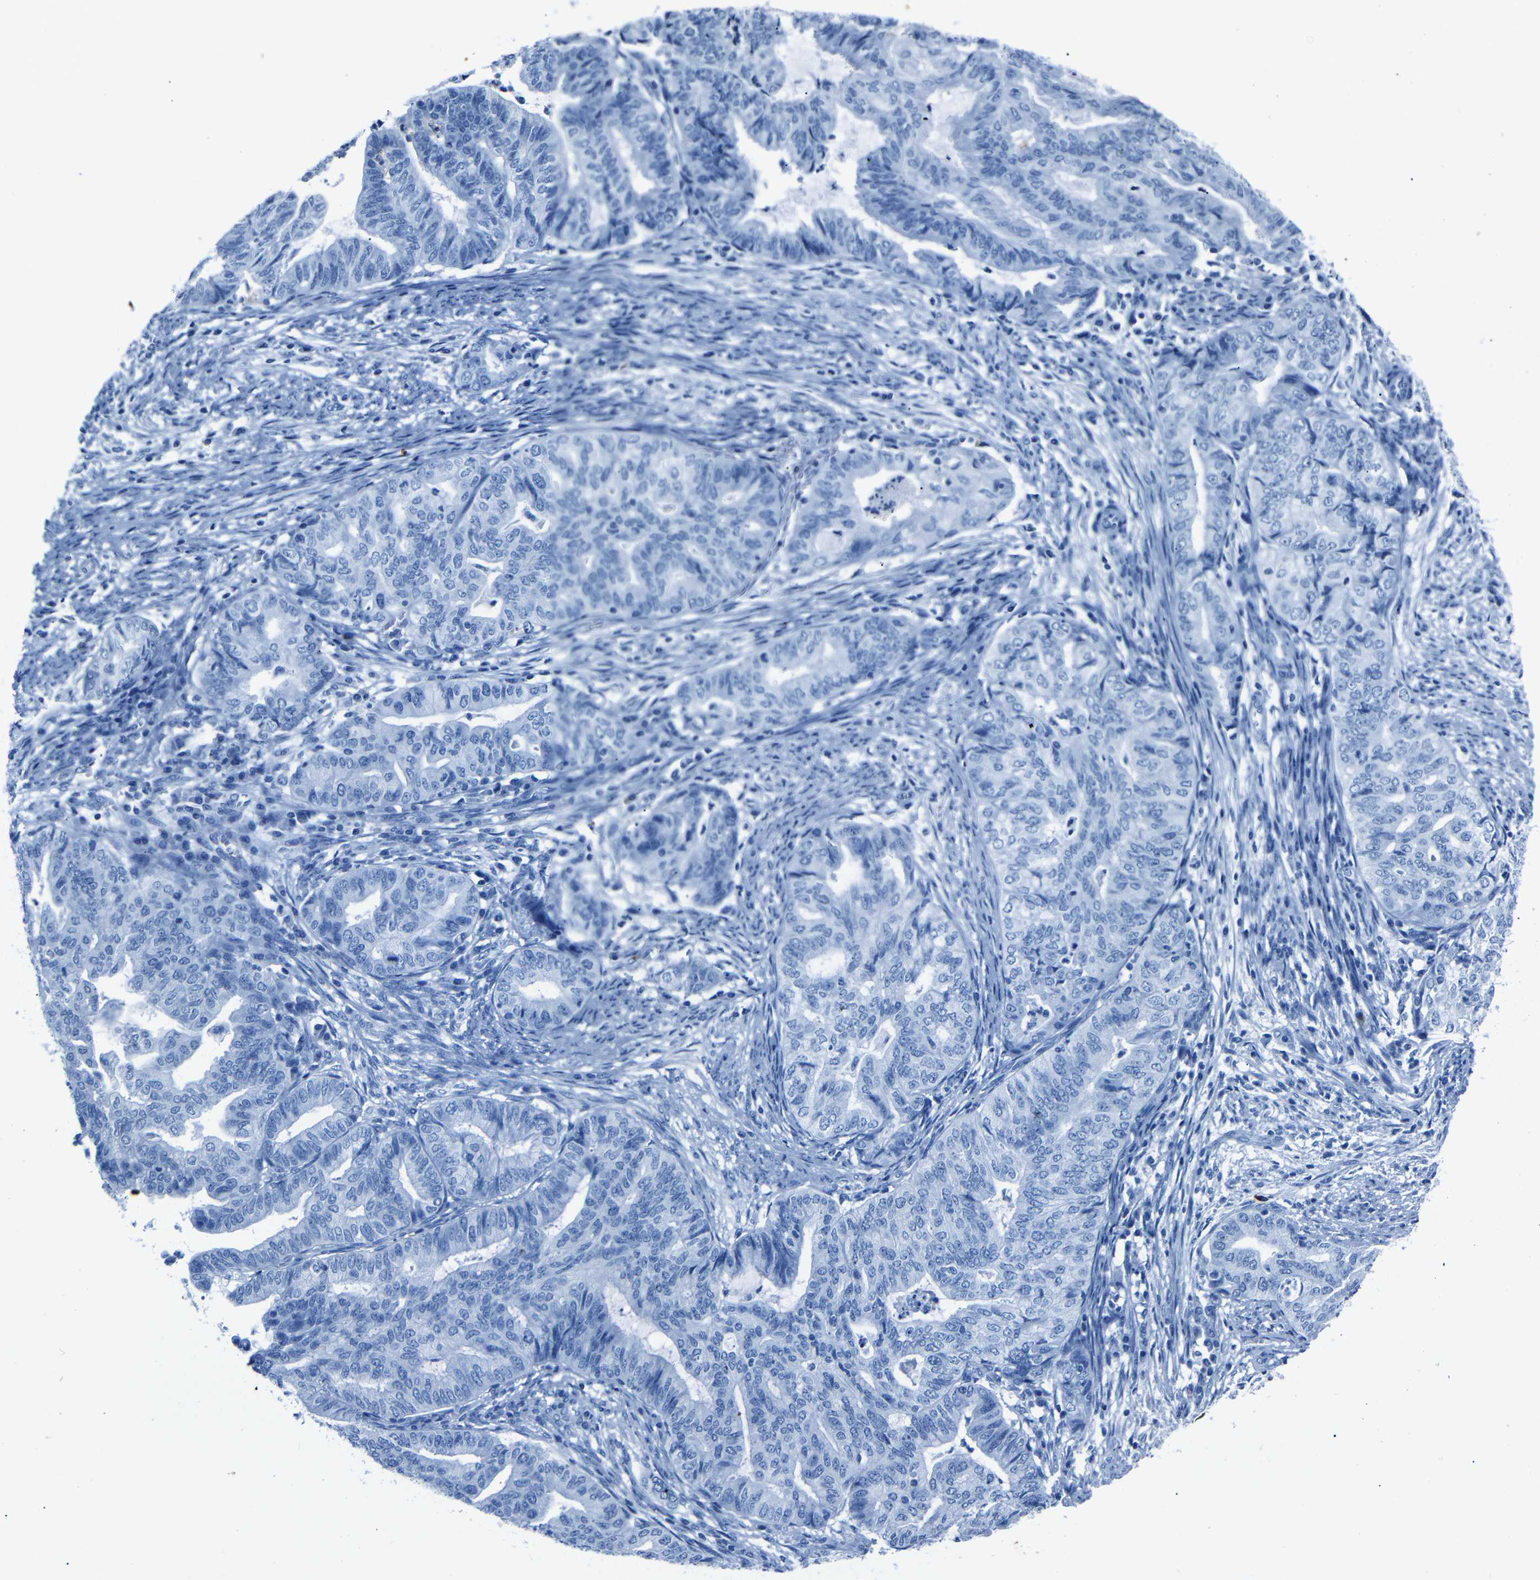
{"staining": {"intensity": "negative", "quantity": "none", "location": "none"}, "tissue": "endometrial cancer", "cell_type": "Tumor cells", "image_type": "cancer", "snomed": [{"axis": "morphology", "description": "Adenocarcinoma, NOS"}, {"axis": "topography", "description": "Endometrium"}], "caption": "IHC micrograph of neoplastic tissue: human adenocarcinoma (endometrial) stained with DAB reveals no significant protein positivity in tumor cells.", "gene": "CLDN11", "patient": {"sex": "female", "age": 79}}